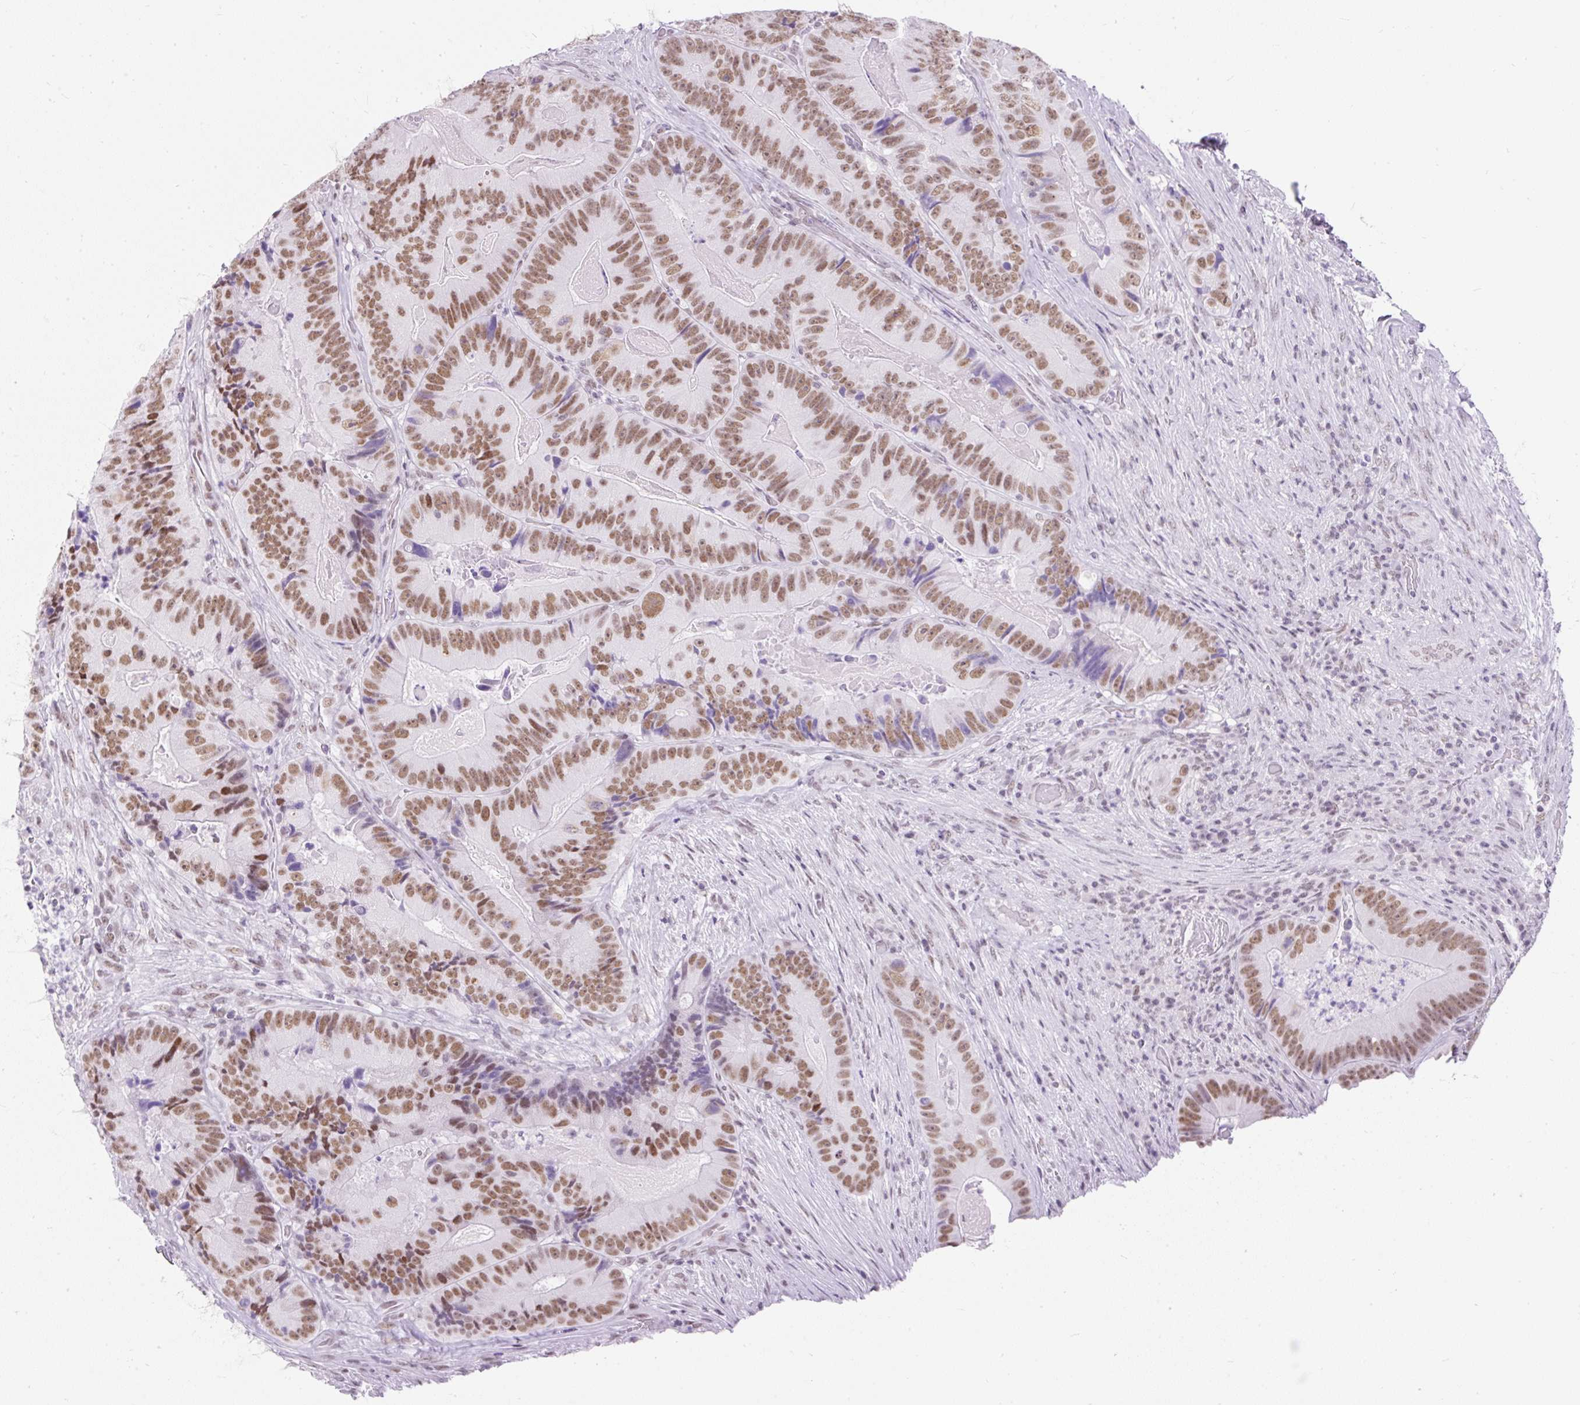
{"staining": {"intensity": "moderate", "quantity": ">75%", "location": "nuclear"}, "tissue": "colorectal cancer", "cell_type": "Tumor cells", "image_type": "cancer", "snomed": [{"axis": "morphology", "description": "Adenocarcinoma, NOS"}, {"axis": "topography", "description": "Colon"}], "caption": "Immunohistochemistry of human colorectal cancer (adenocarcinoma) exhibits medium levels of moderate nuclear positivity in about >75% of tumor cells.", "gene": "PLCXD2", "patient": {"sex": "female", "age": 86}}